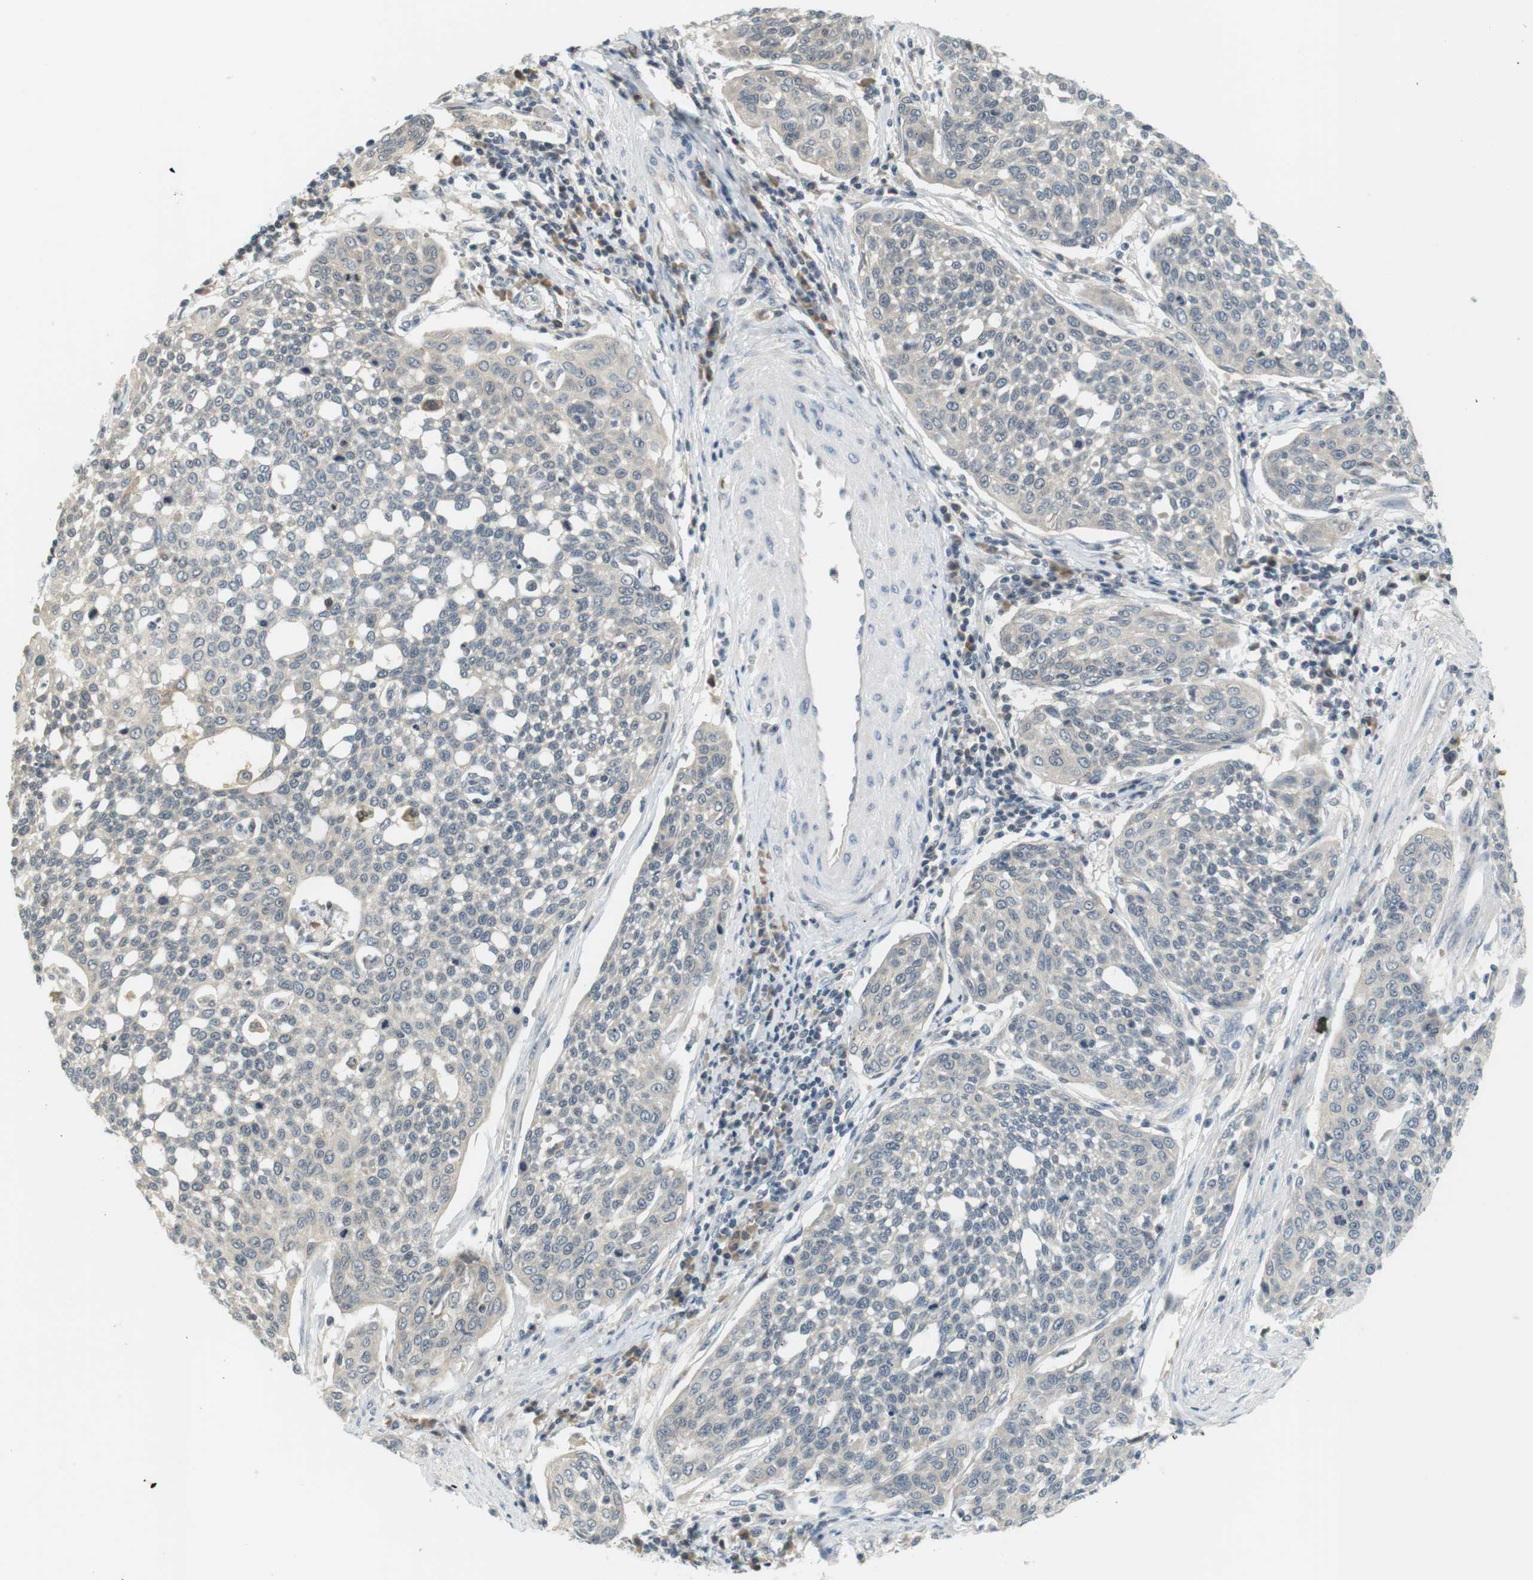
{"staining": {"intensity": "negative", "quantity": "none", "location": "none"}, "tissue": "cervical cancer", "cell_type": "Tumor cells", "image_type": "cancer", "snomed": [{"axis": "morphology", "description": "Squamous cell carcinoma, NOS"}, {"axis": "topography", "description": "Cervix"}], "caption": "Tumor cells show no significant positivity in cervical cancer (squamous cell carcinoma).", "gene": "WNT7A", "patient": {"sex": "female", "age": 34}}